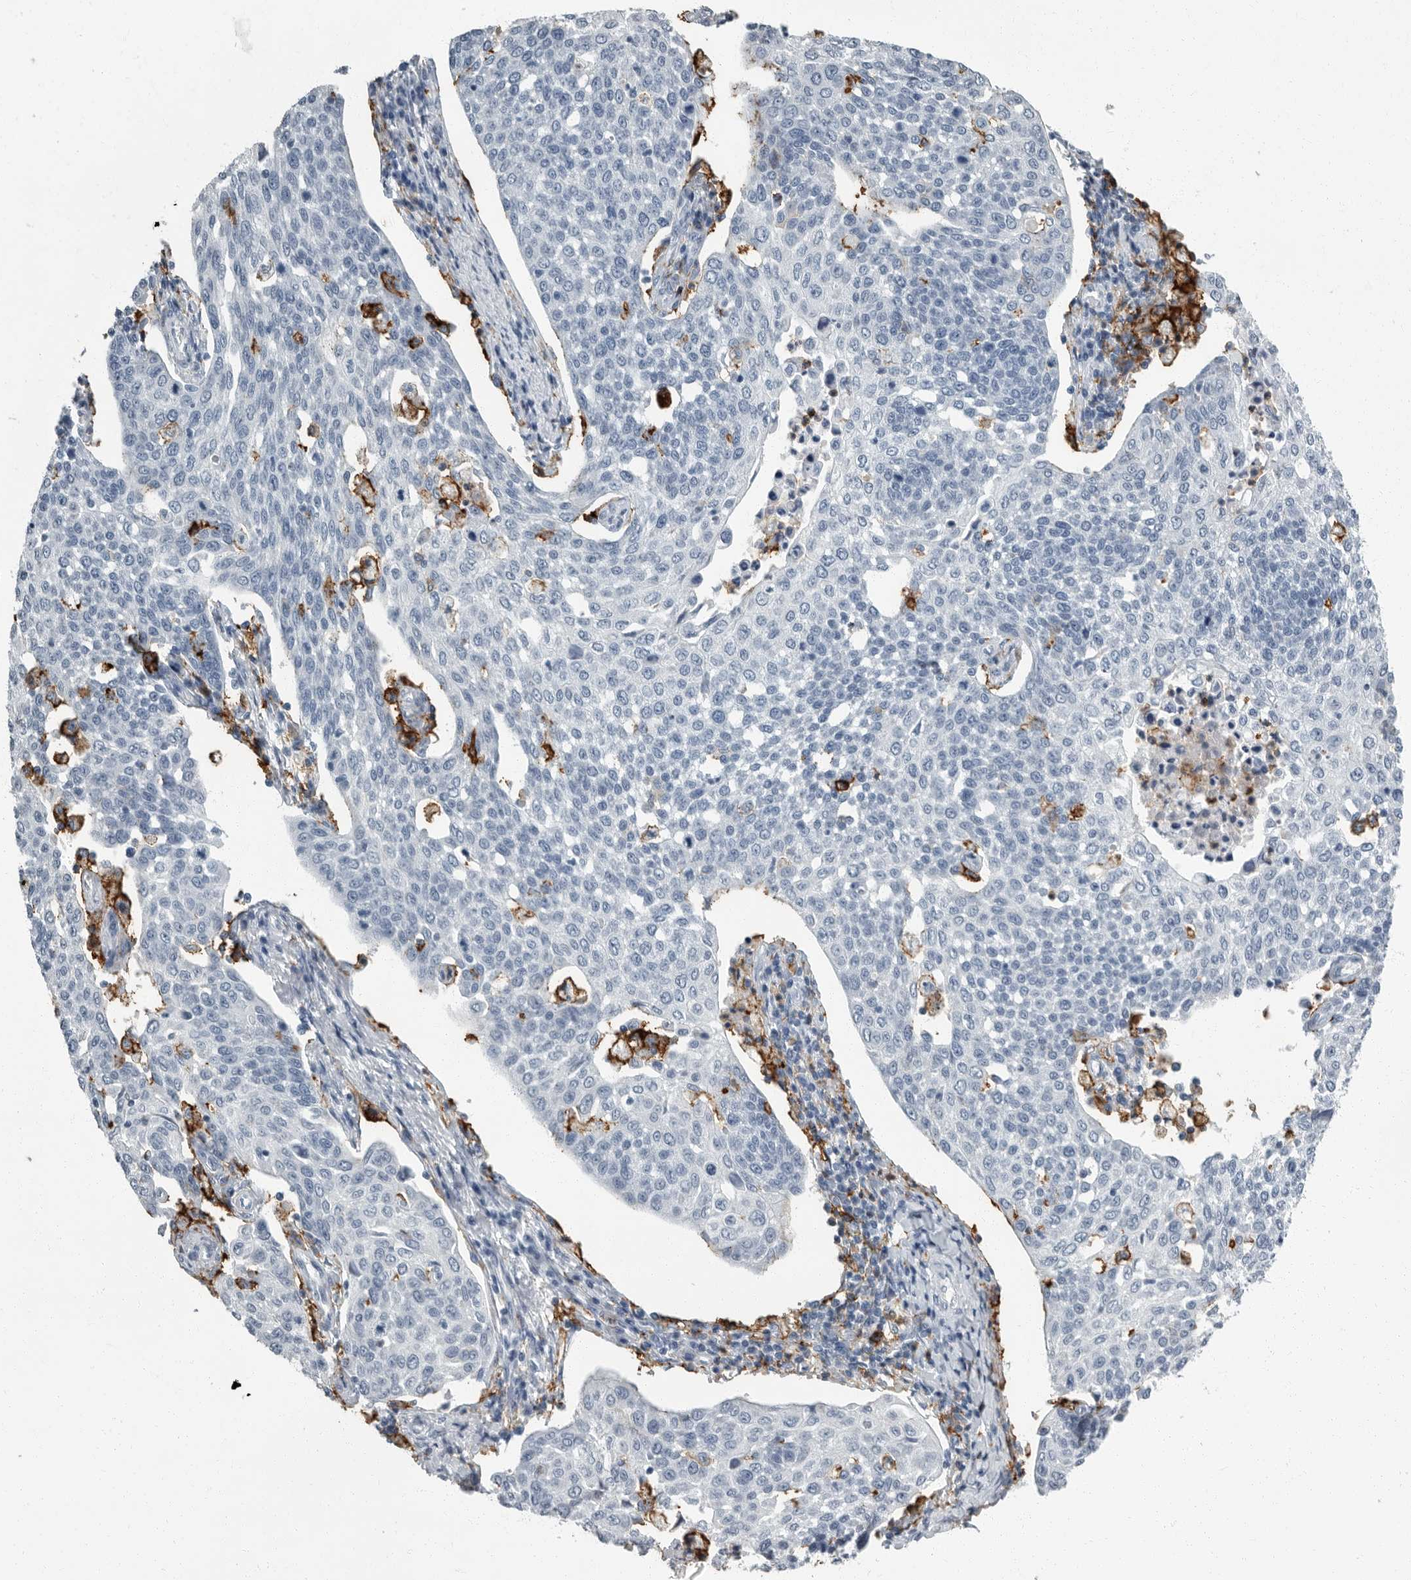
{"staining": {"intensity": "negative", "quantity": "none", "location": "none"}, "tissue": "cervical cancer", "cell_type": "Tumor cells", "image_type": "cancer", "snomed": [{"axis": "morphology", "description": "Squamous cell carcinoma, NOS"}, {"axis": "topography", "description": "Cervix"}], "caption": "The photomicrograph exhibits no significant staining in tumor cells of cervical cancer.", "gene": "FCER1G", "patient": {"sex": "female", "age": 34}}